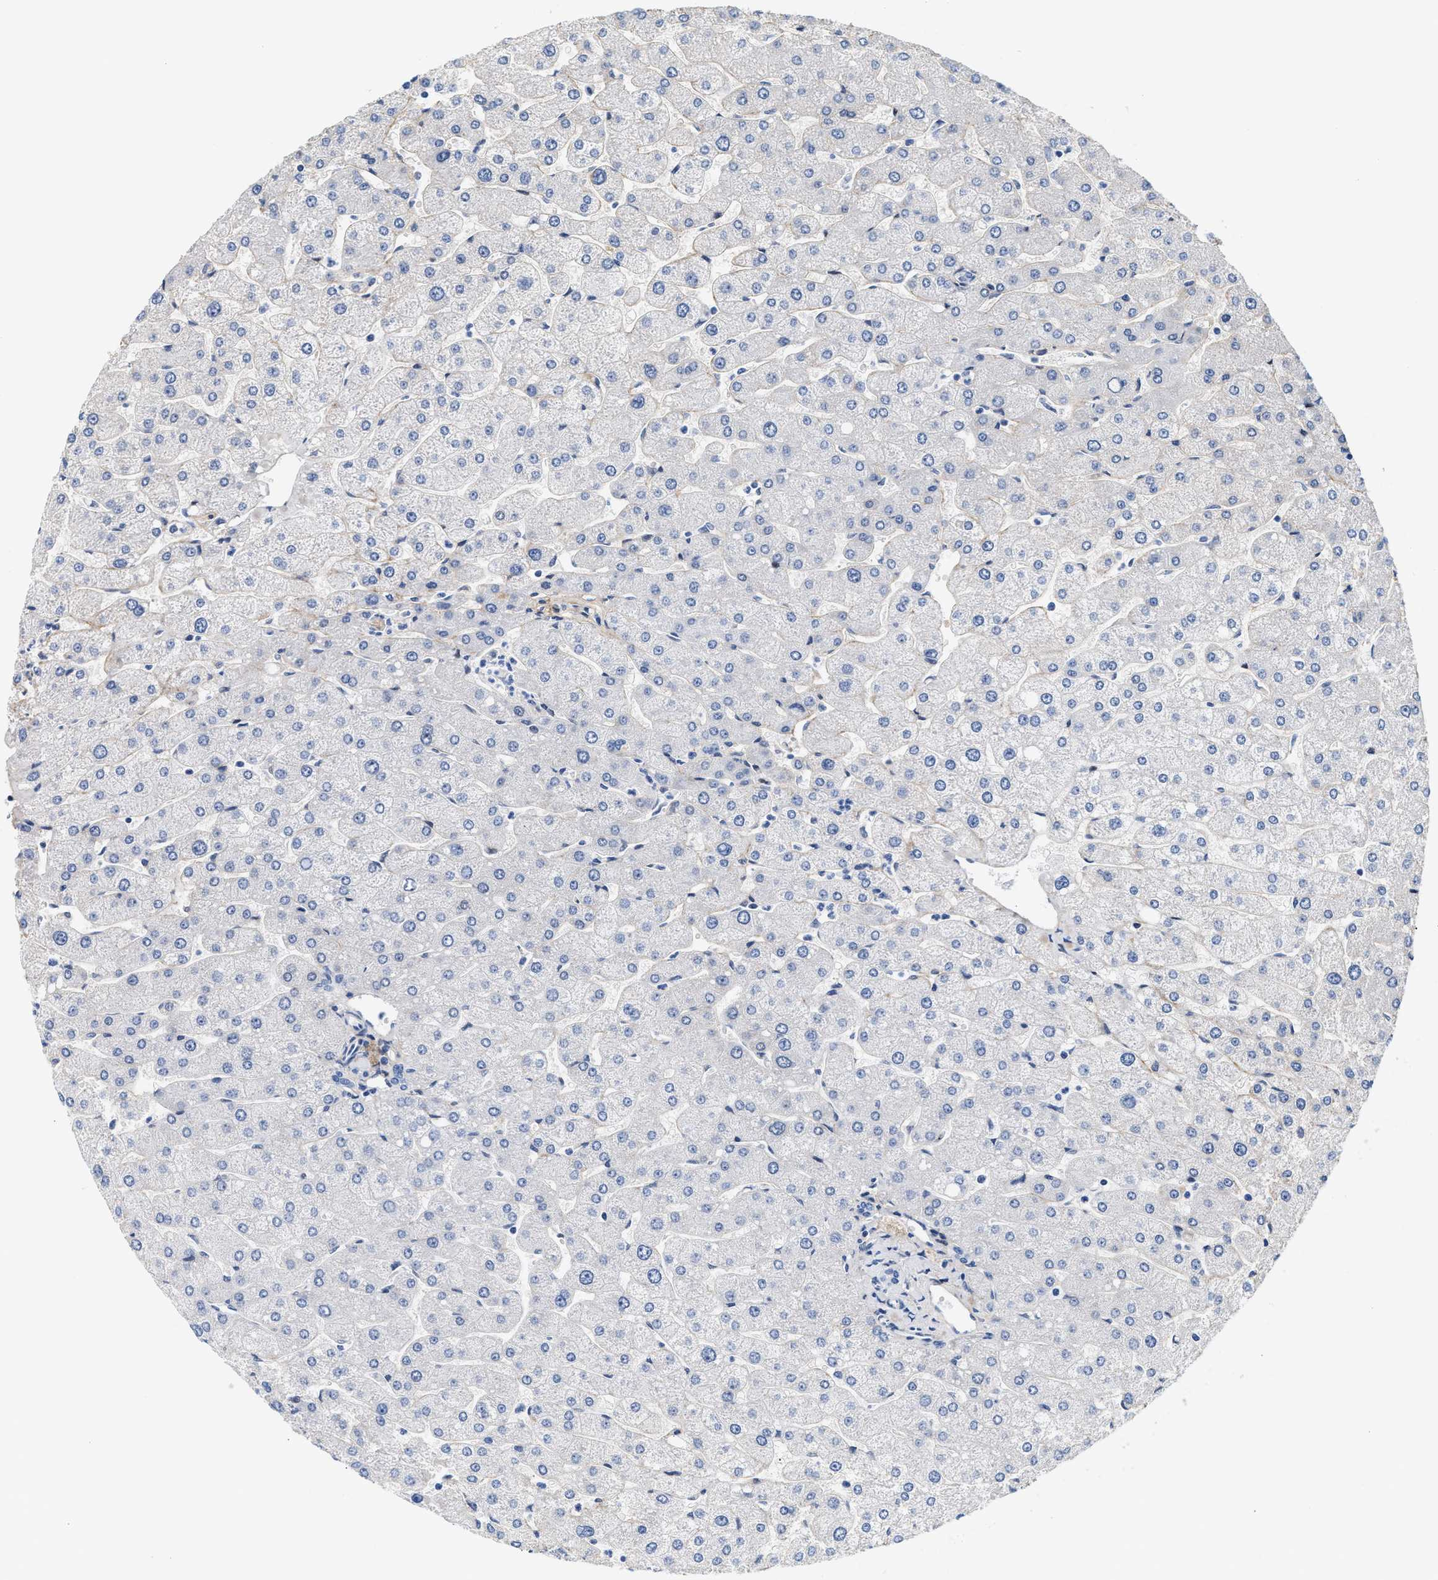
{"staining": {"intensity": "negative", "quantity": "none", "location": "none"}, "tissue": "liver", "cell_type": "Cholangiocytes", "image_type": "normal", "snomed": [{"axis": "morphology", "description": "Normal tissue, NOS"}, {"axis": "topography", "description": "Liver"}], "caption": "Cholangiocytes are negative for protein expression in normal human liver. (DAB immunohistochemistry (IHC) with hematoxylin counter stain).", "gene": "ACTL7B", "patient": {"sex": "male", "age": 55}}